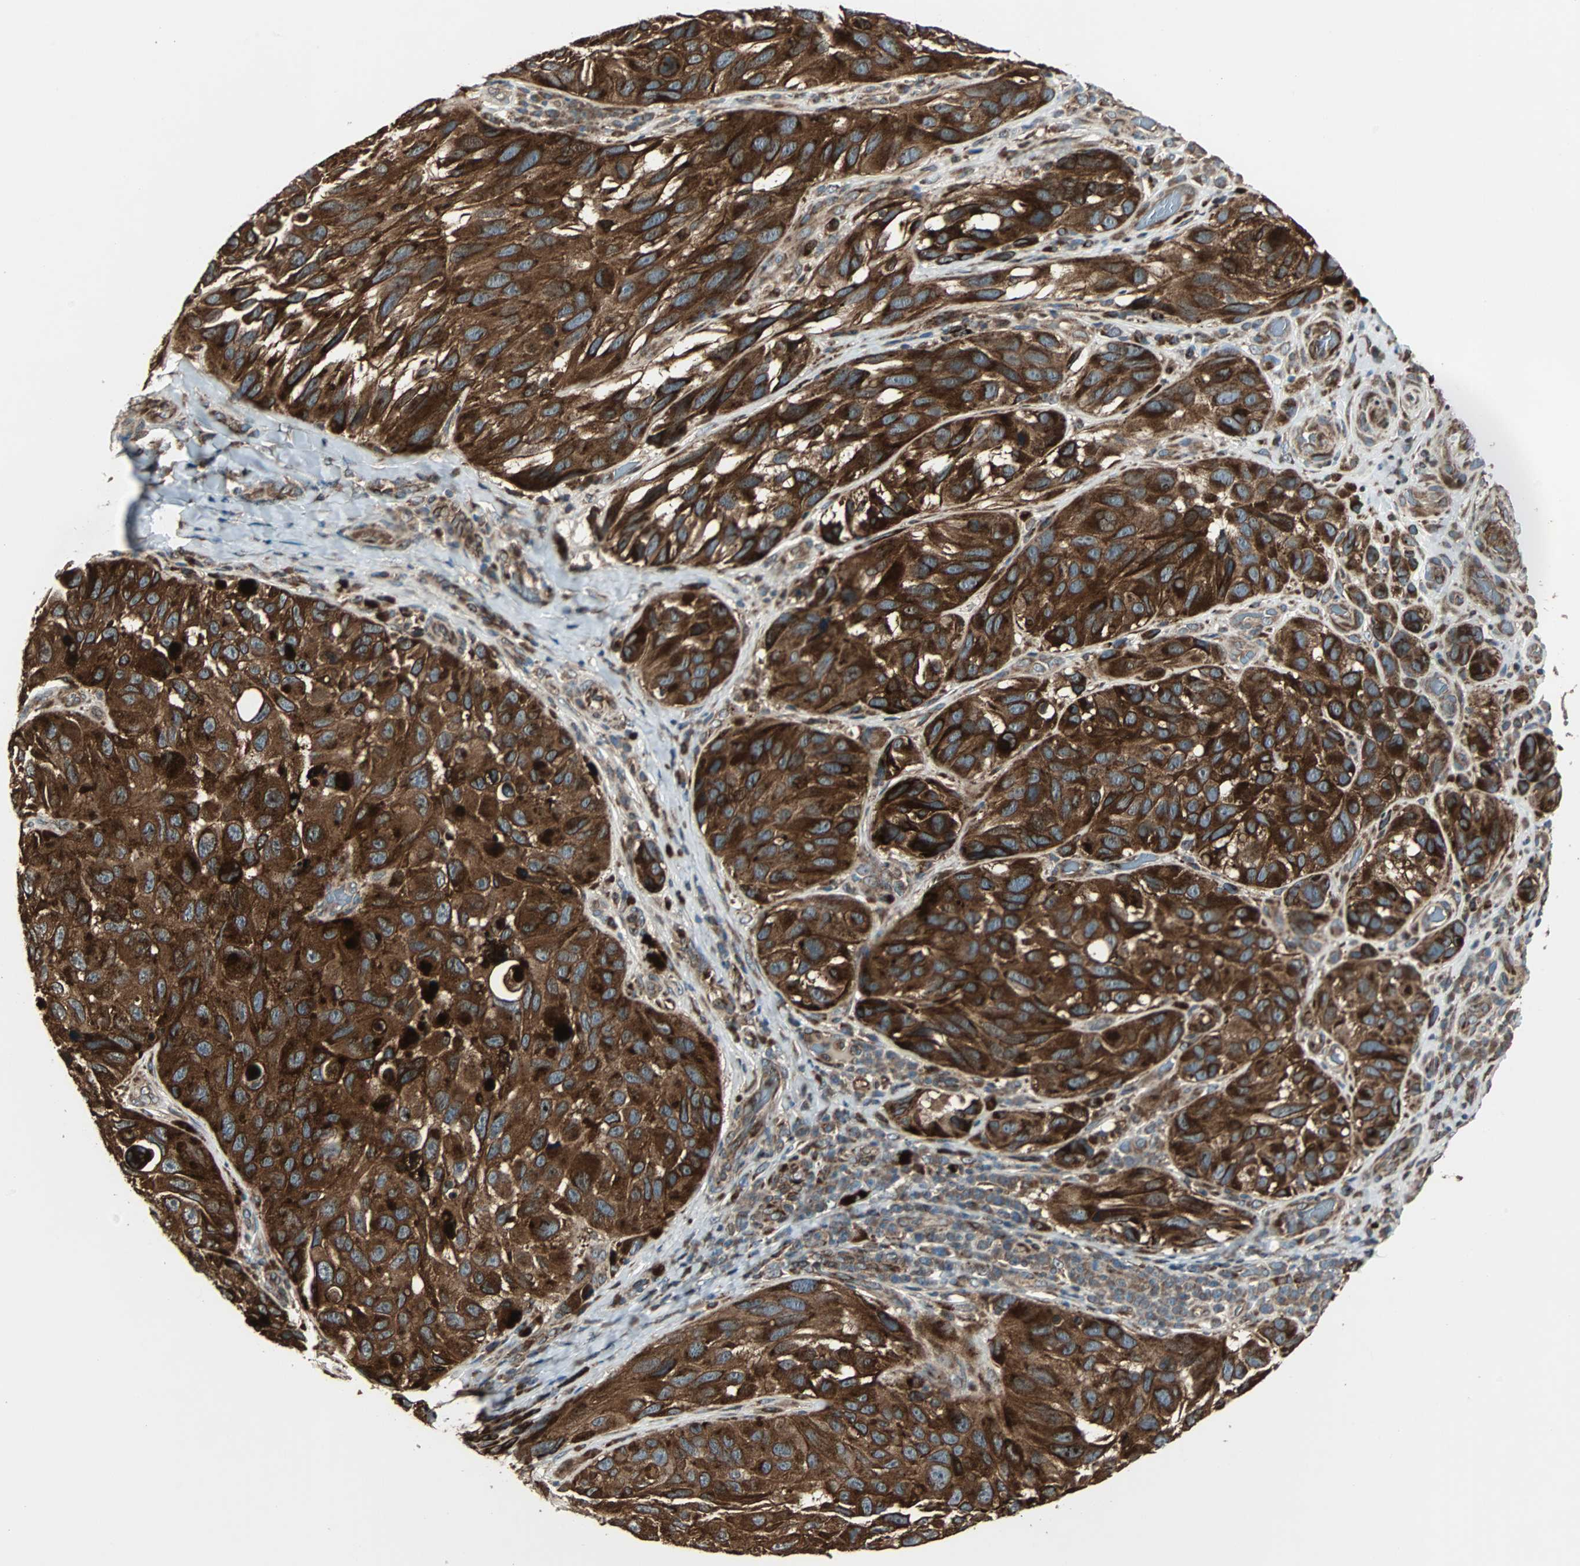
{"staining": {"intensity": "strong", "quantity": ">75%", "location": "cytoplasmic/membranous"}, "tissue": "melanoma", "cell_type": "Tumor cells", "image_type": "cancer", "snomed": [{"axis": "morphology", "description": "Malignant melanoma, NOS"}, {"axis": "topography", "description": "Skin"}], "caption": "Human melanoma stained for a protein (brown) displays strong cytoplasmic/membranous positive staining in approximately >75% of tumor cells.", "gene": "RAB7A", "patient": {"sex": "female", "age": 73}}